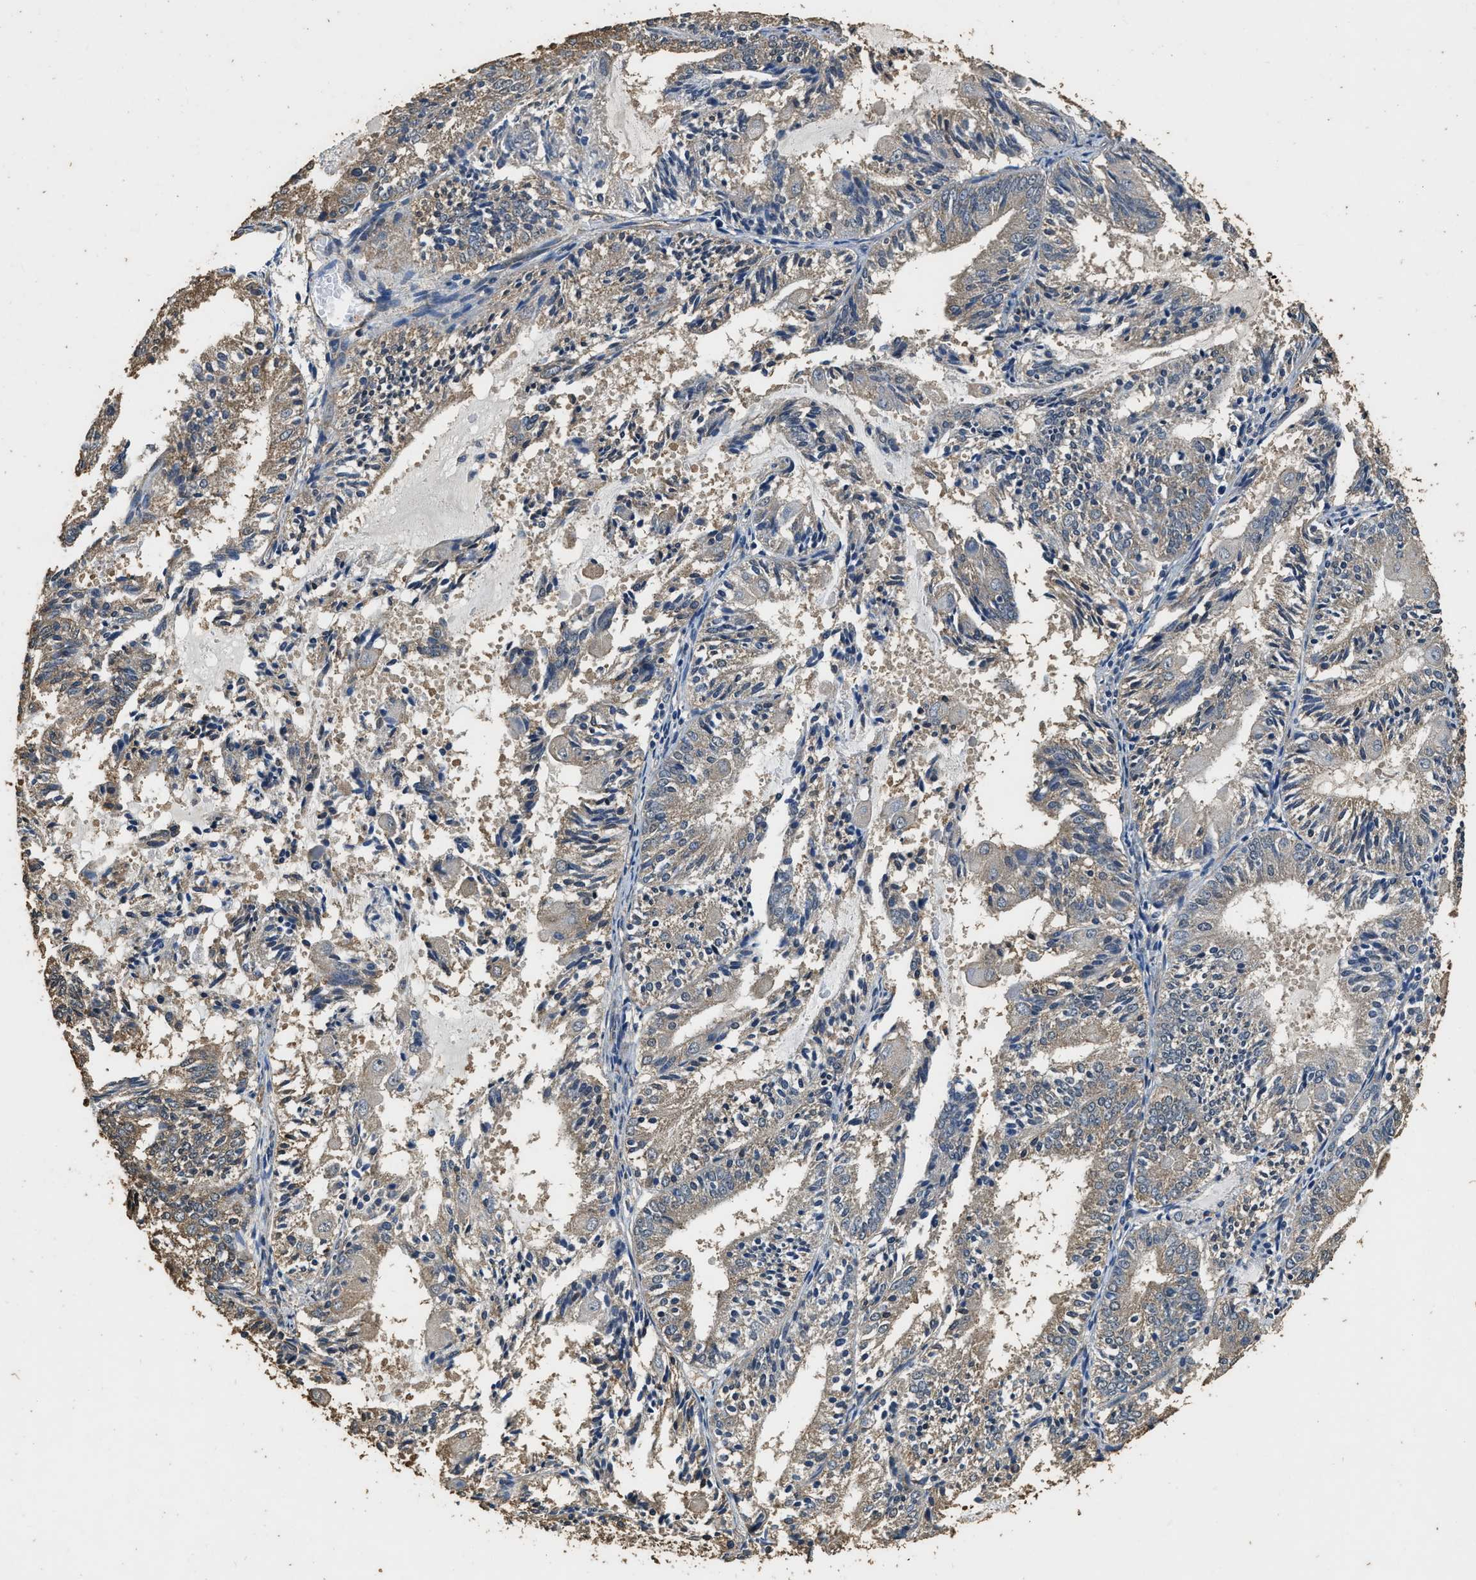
{"staining": {"intensity": "weak", "quantity": "<25%", "location": "cytoplasmic/membranous"}, "tissue": "endometrial cancer", "cell_type": "Tumor cells", "image_type": "cancer", "snomed": [{"axis": "morphology", "description": "Adenocarcinoma, NOS"}, {"axis": "topography", "description": "Endometrium"}], "caption": "Human endometrial cancer stained for a protein using immunohistochemistry (IHC) exhibits no positivity in tumor cells.", "gene": "MIB1", "patient": {"sex": "female", "age": 81}}